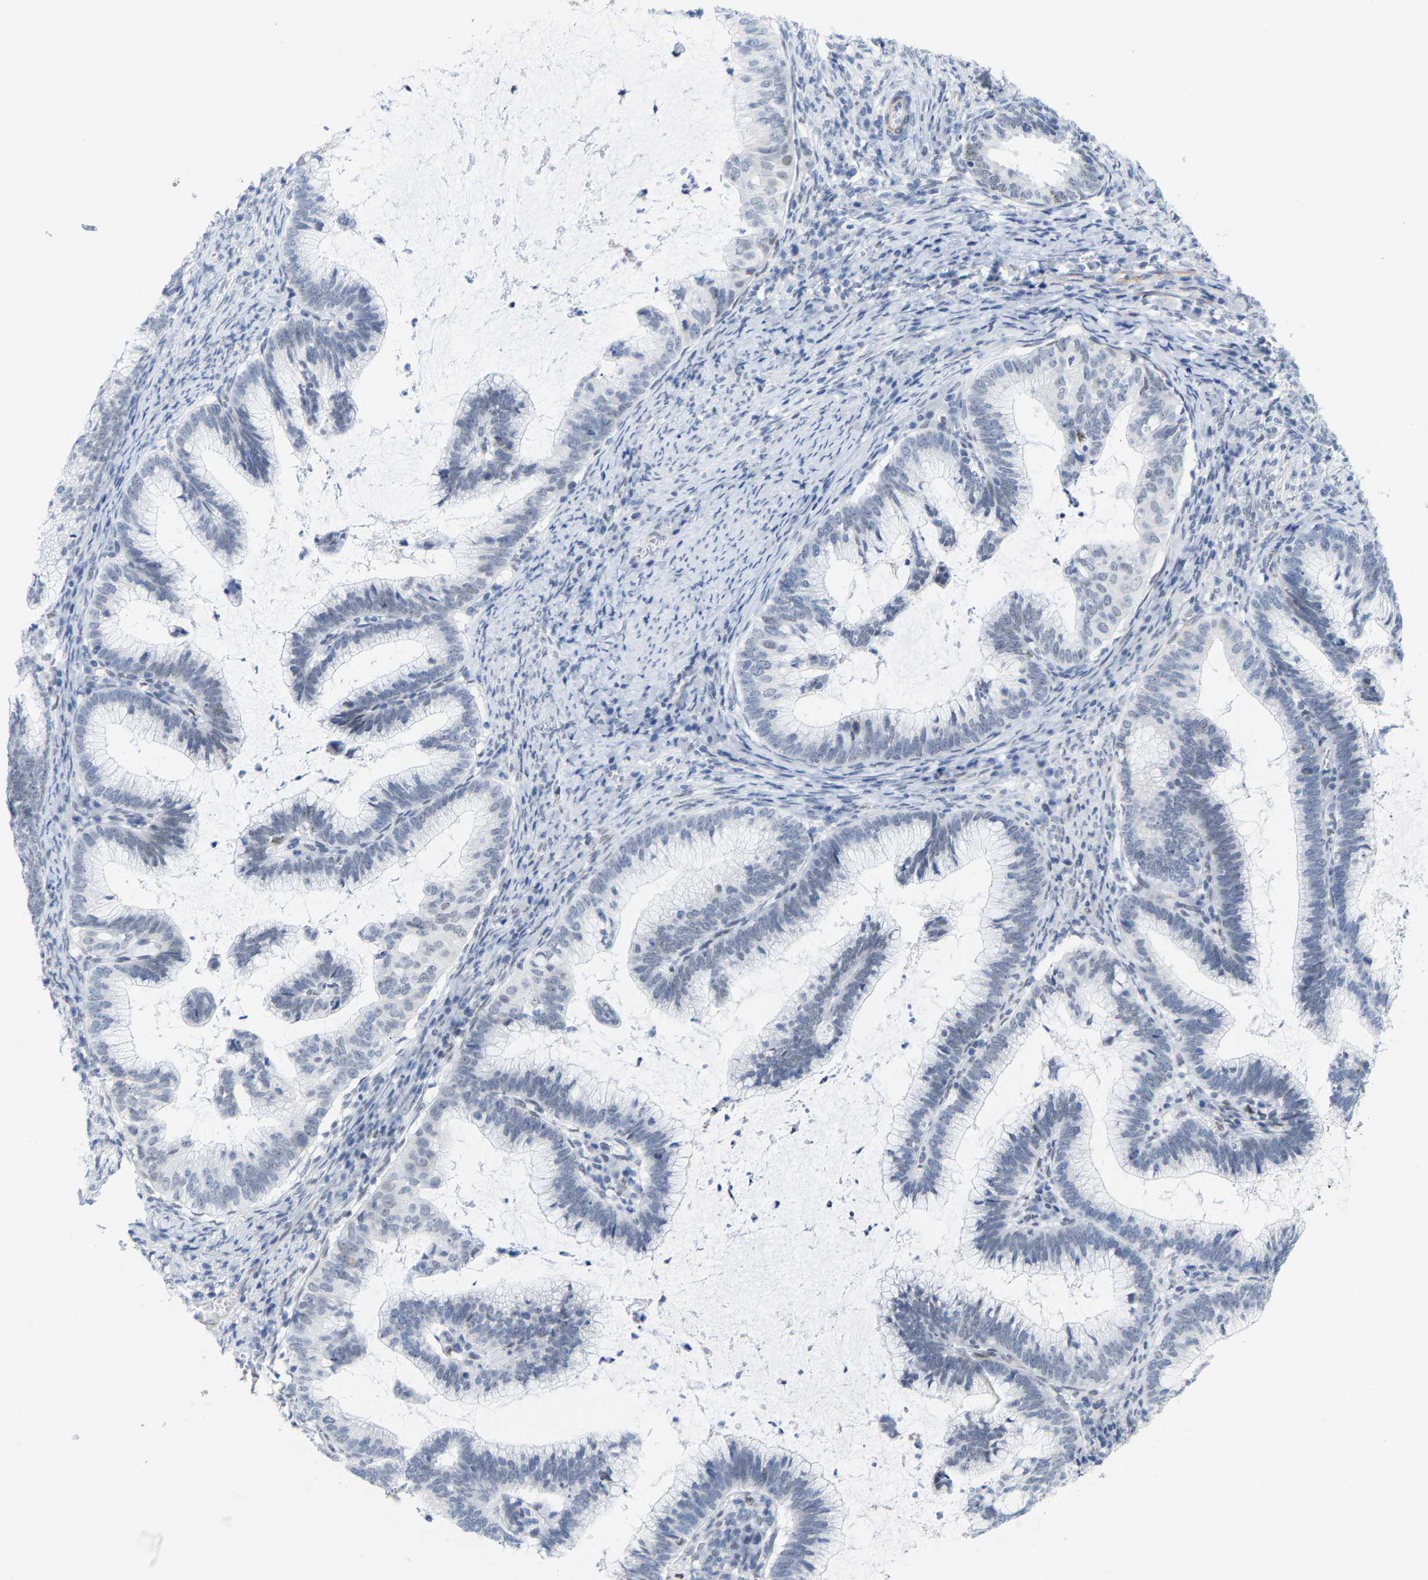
{"staining": {"intensity": "negative", "quantity": "none", "location": "none"}, "tissue": "cervical cancer", "cell_type": "Tumor cells", "image_type": "cancer", "snomed": [{"axis": "morphology", "description": "Adenocarcinoma, NOS"}, {"axis": "topography", "description": "Cervix"}], "caption": "Cervical adenocarcinoma was stained to show a protein in brown. There is no significant expression in tumor cells.", "gene": "FAM180A", "patient": {"sex": "female", "age": 36}}